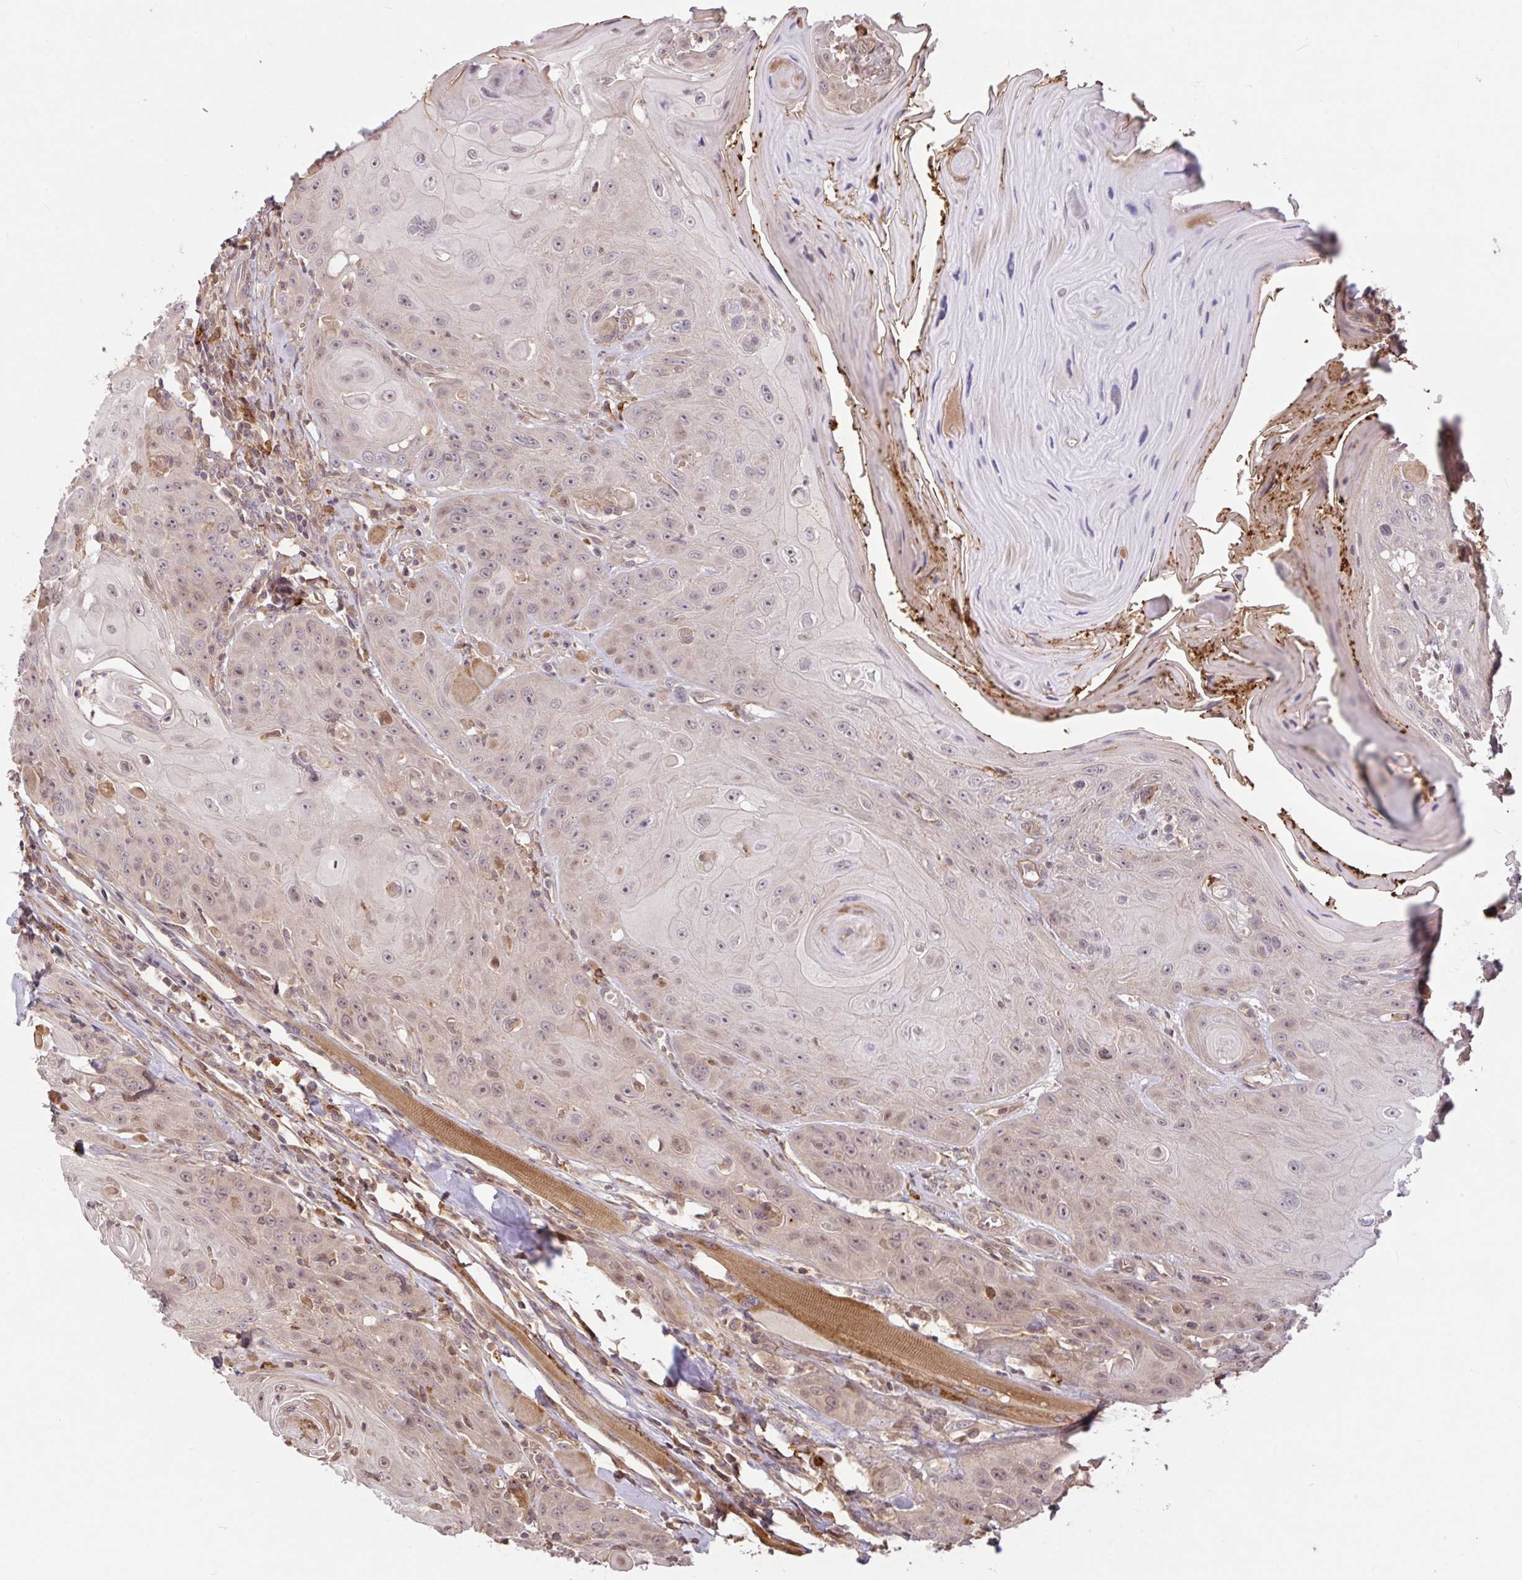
{"staining": {"intensity": "weak", "quantity": "<25%", "location": "nuclear"}, "tissue": "head and neck cancer", "cell_type": "Tumor cells", "image_type": "cancer", "snomed": [{"axis": "morphology", "description": "Squamous cell carcinoma, NOS"}, {"axis": "topography", "description": "Head-Neck"}], "caption": "Tumor cells show no significant positivity in squamous cell carcinoma (head and neck).", "gene": "FCER1A", "patient": {"sex": "female", "age": 59}}